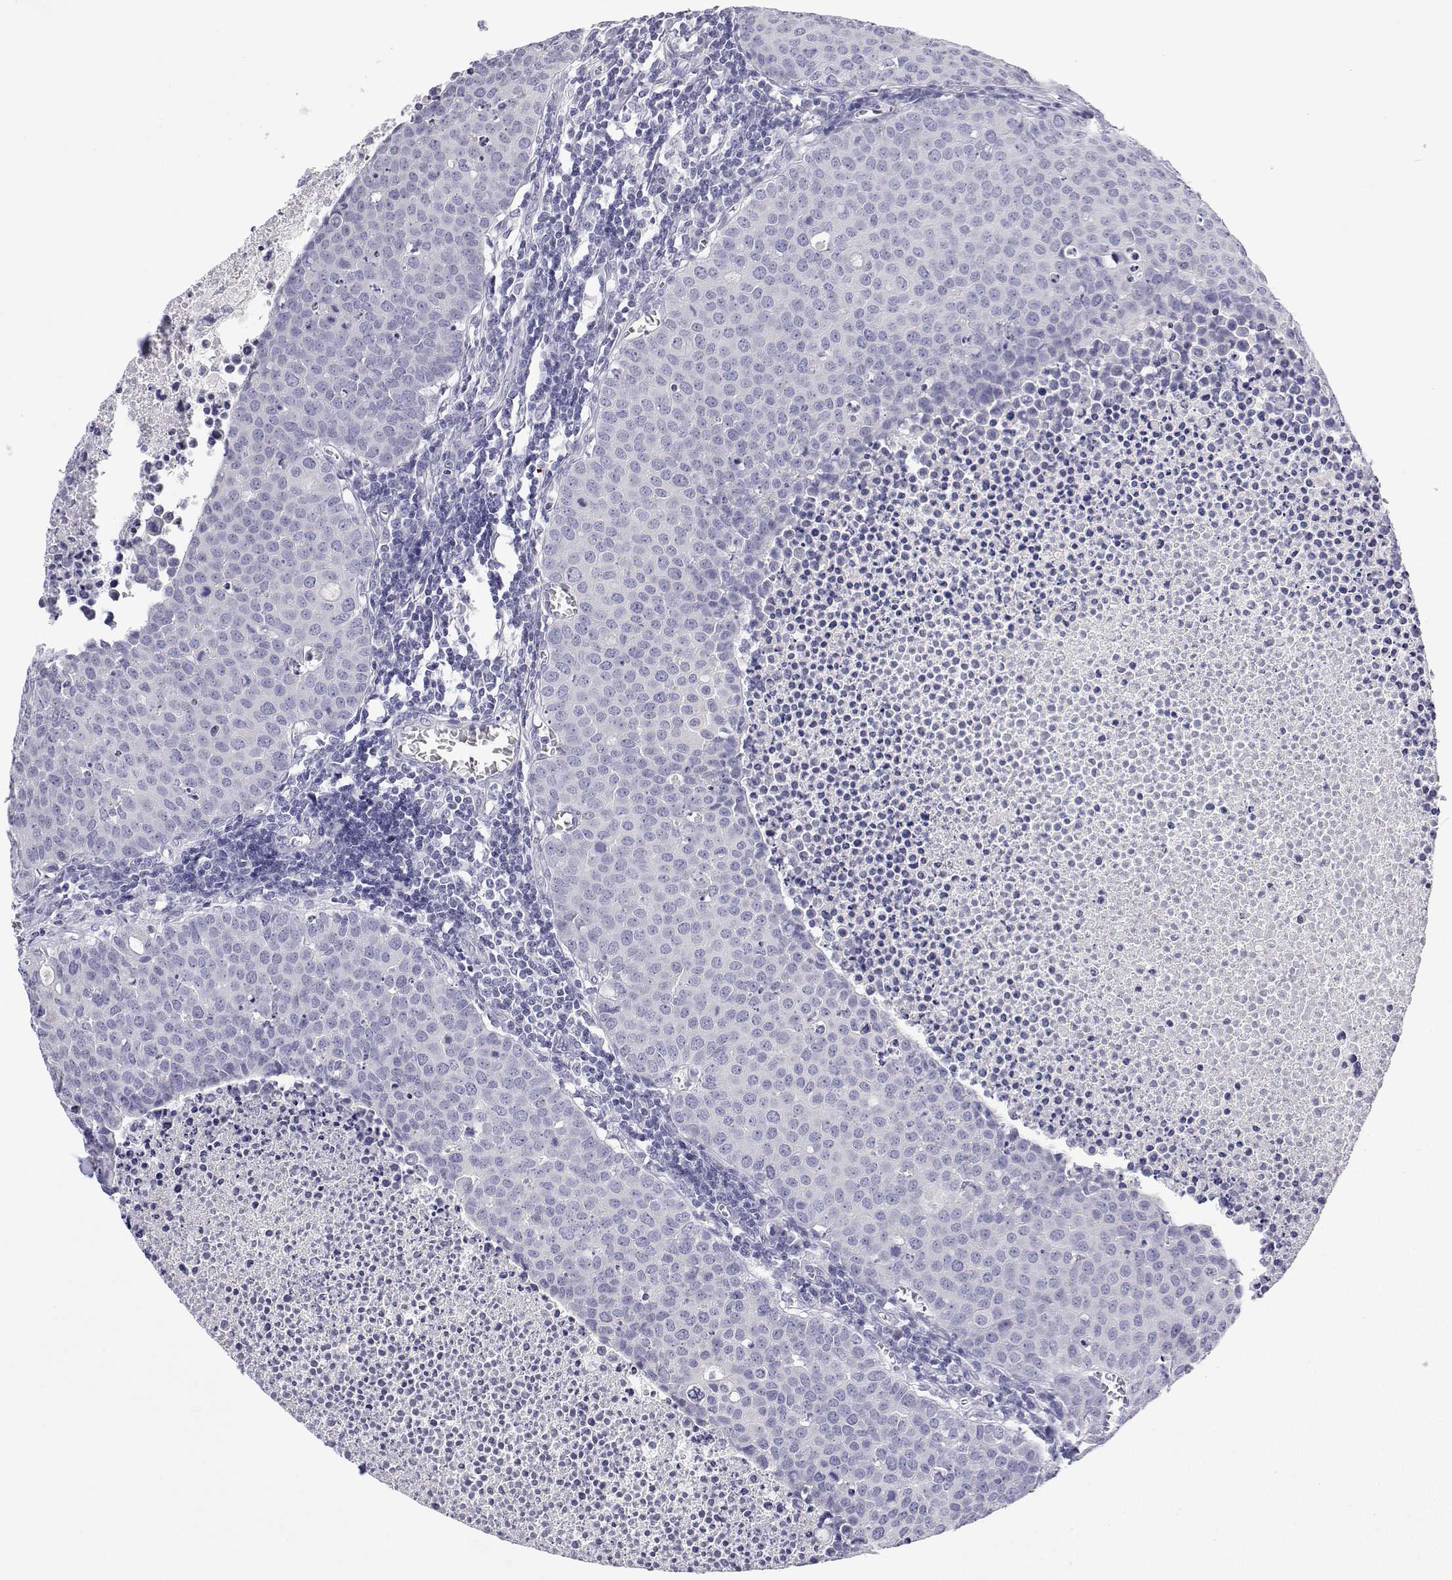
{"staining": {"intensity": "negative", "quantity": "none", "location": "none"}, "tissue": "carcinoid", "cell_type": "Tumor cells", "image_type": "cancer", "snomed": [{"axis": "morphology", "description": "Carcinoid, malignant, NOS"}, {"axis": "topography", "description": "Colon"}], "caption": "Immunohistochemistry of human malignant carcinoid reveals no expression in tumor cells.", "gene": "ANKRD65", "patient": {"sex": "male", "age": 81}}